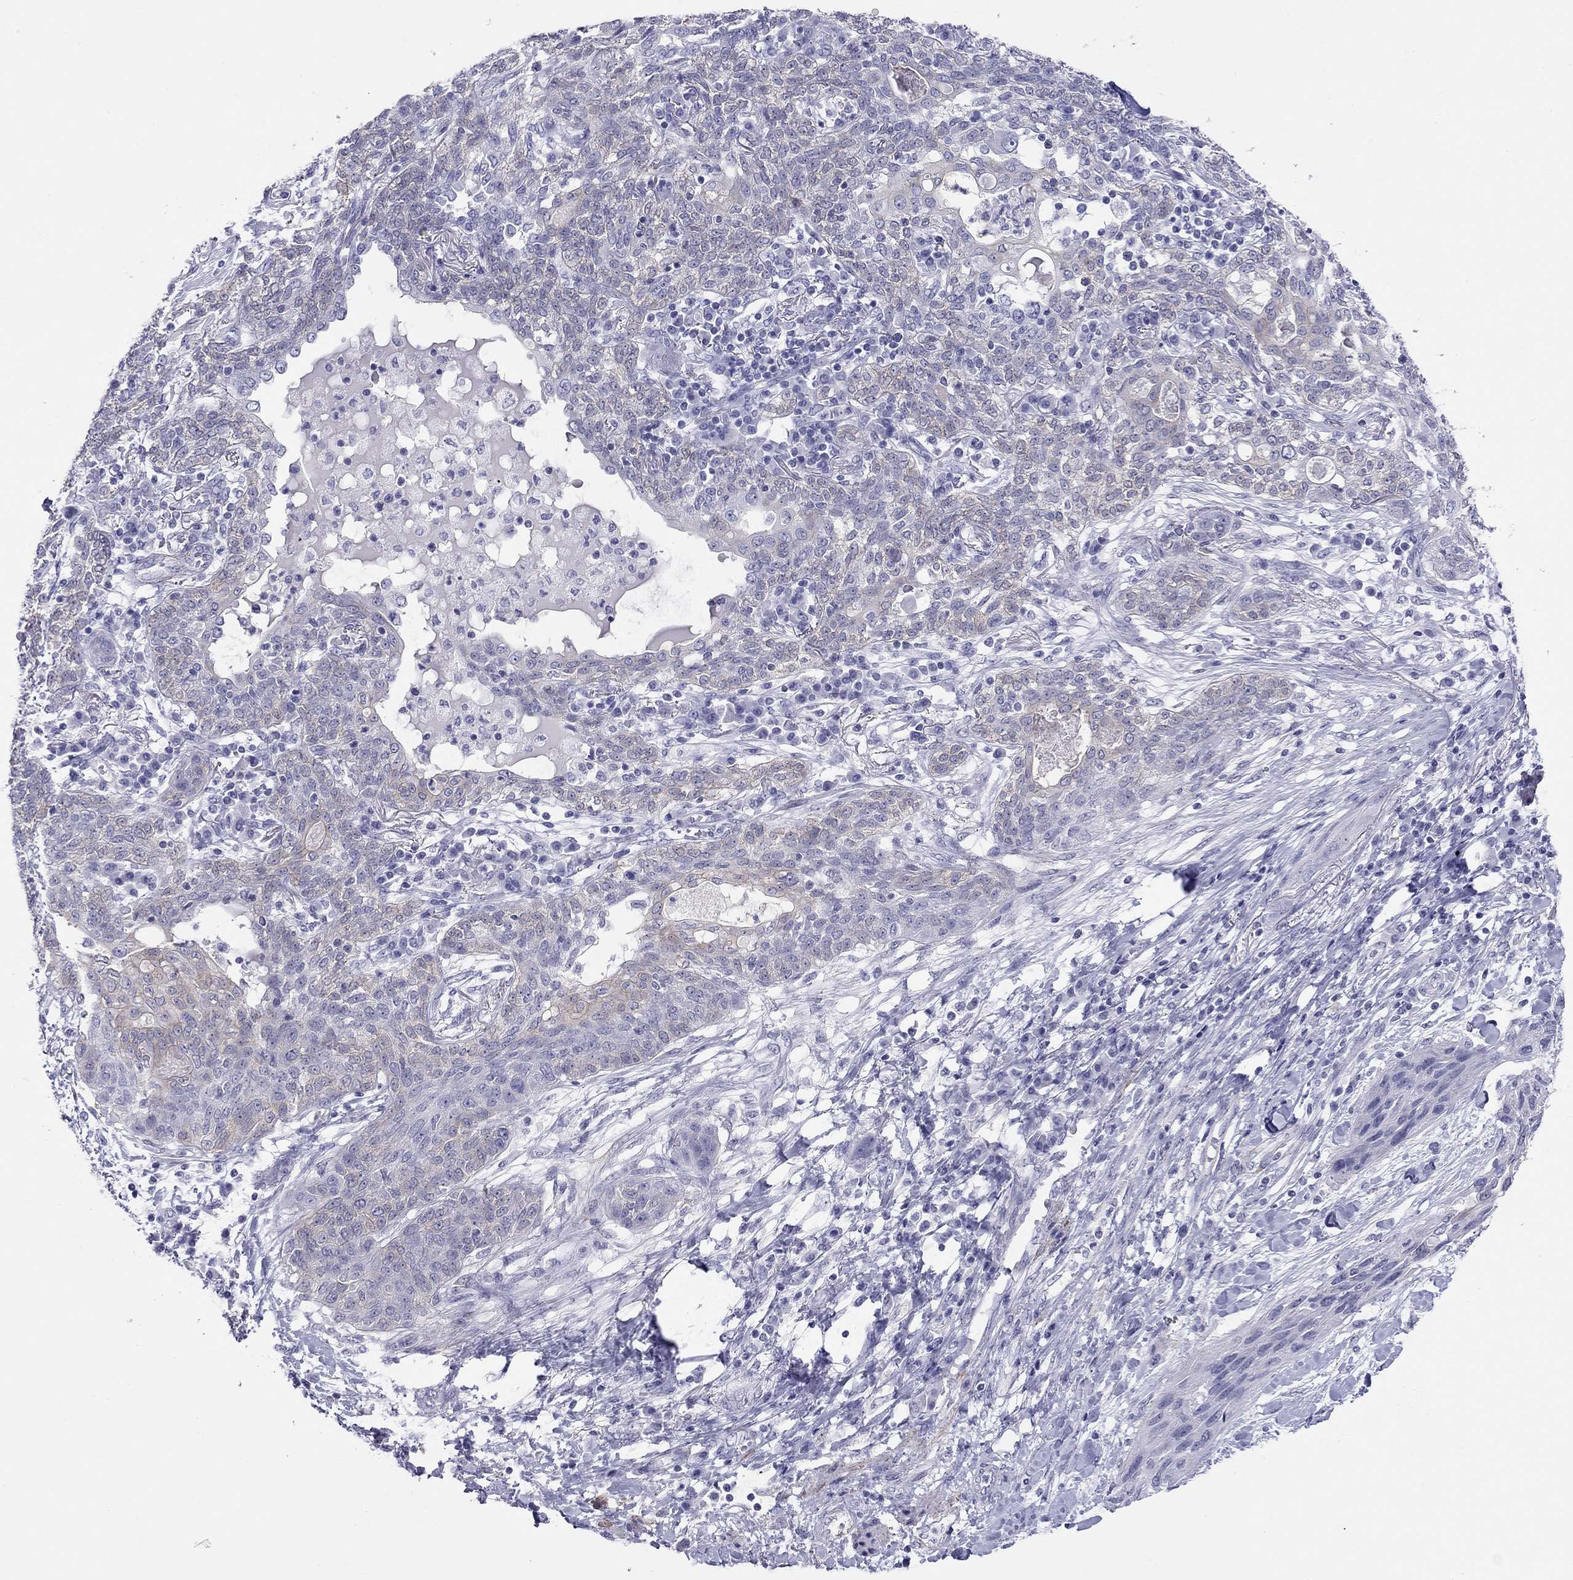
{"staining": {"intensity": "weak", "quantity": "<25%", "location": "cytoplasmic/membranous"}, "tissue": "lung cancer", "cell_type": "Tumor cells", "image_type": "cancer", "snomed": [{"axis": "morphology", "description": "Squamous cell carcinoma, NOS"}, {"axis": "topography", "description": "Lung"}], "caption": "Squamous cell carcinoma (lung) was stained to show a protein in brown. There is no significant expression in tumor cells.", "gene": "MYMX", "patient": {"sex": "female", "age": 70}}